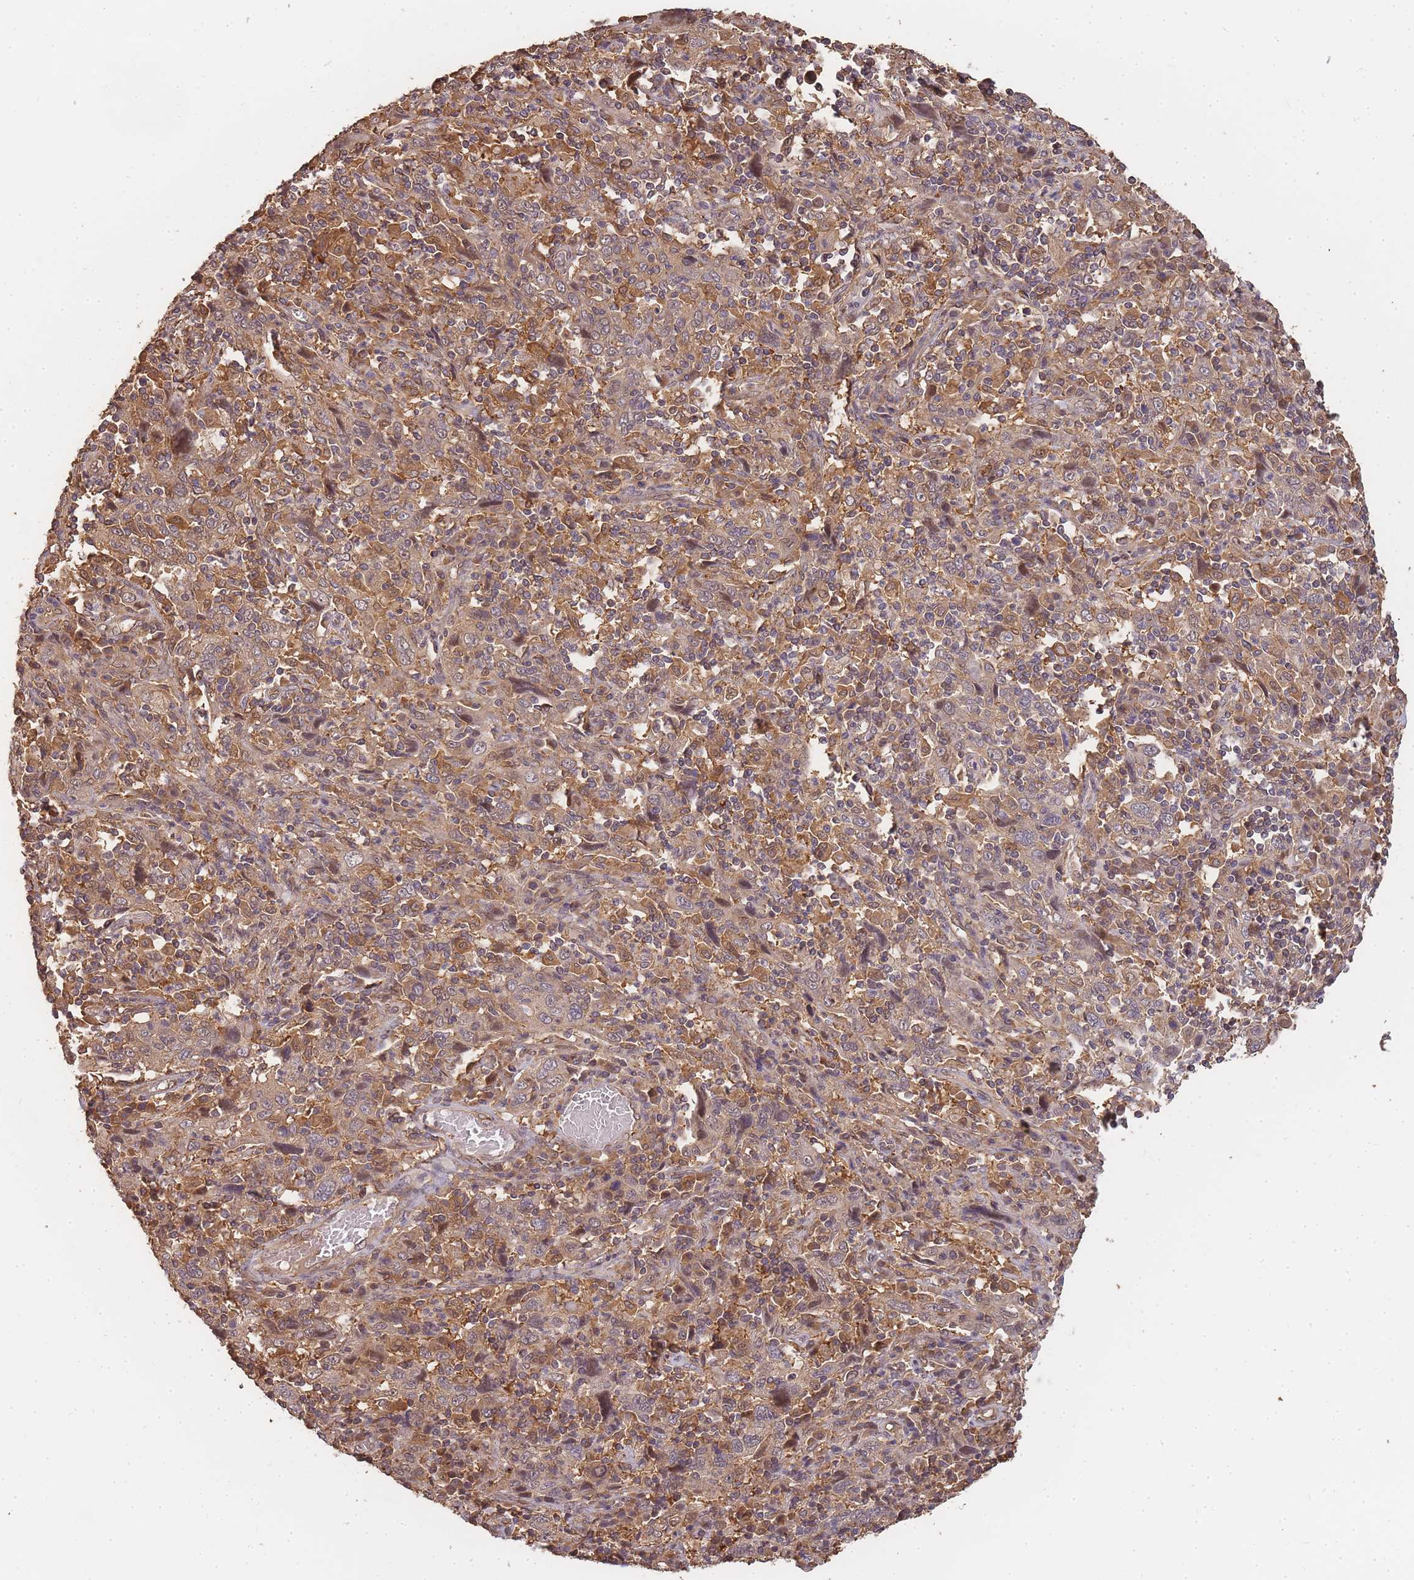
{"staining": {"intensity": "weak", "quantity": ">75%", "location": "cytoplasmic/membranous"}, "tissue": "cervical cancer", "cell_type": "Tumor cells", "image_type": "cancer", "snomed": [{"axis": "morphology", "description": "Squamous cell carcinoma, NOS"}, {"axis": "topography", "description": "Cervix"}], "caption": "DAB immunohistochemical staining of cervical cancer reveals weak cytoplasmic/membranous protein staining in about >75% of tumor cells. (Stains: DAB (3,3'-diaminobenzidine) in brown, nuclei in blue, Microscopy: brightfield microscopy at high magnification).", "gene": "CDKN2AIPNL", "patient": {"sex": "female", "age": 46}}